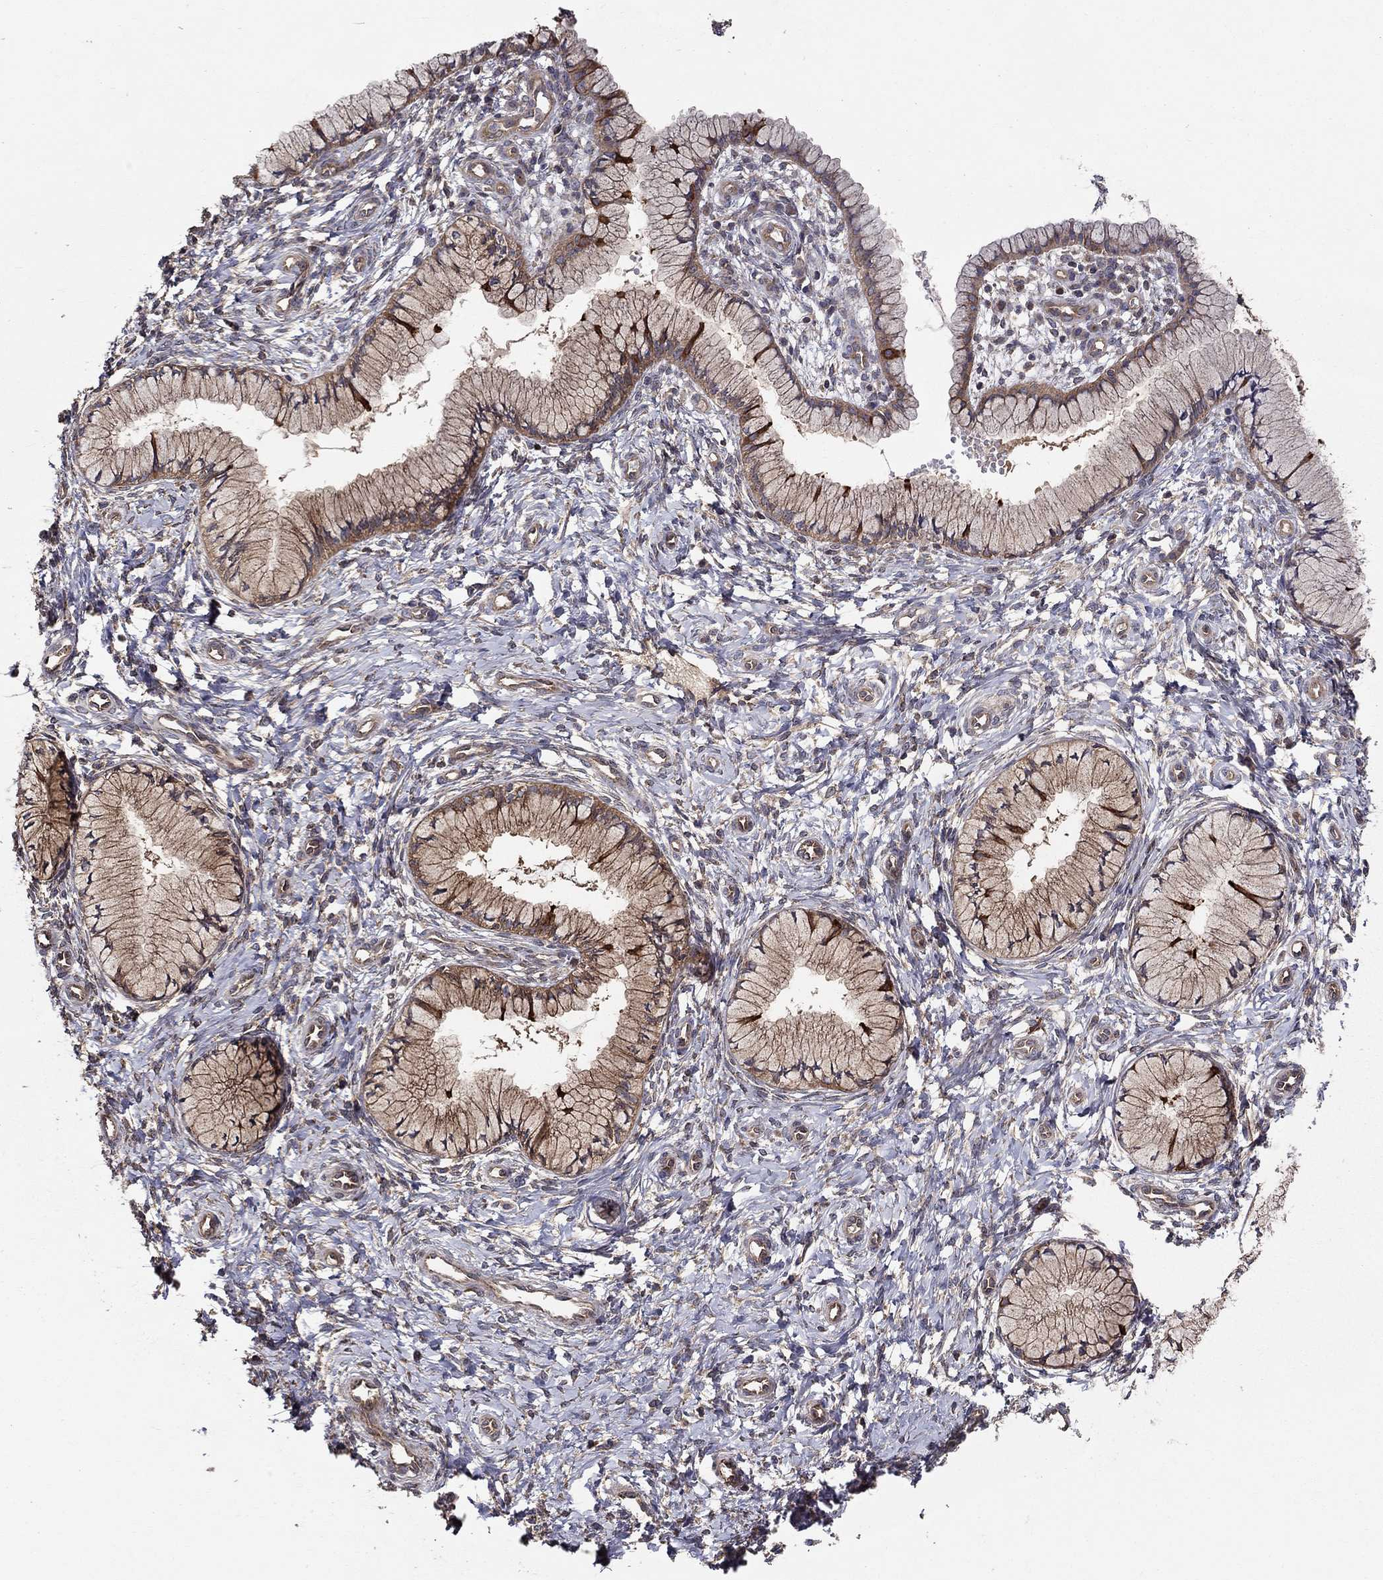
{"staining": {"intensity": "moderate", "quantity": "25%-75%", "location": "cytoplasmic/membranous"}, "tissue": "cervix", "cell_type": "Glandular cells", "image_type": "normal", "snomed": [{"axis": "morphology", "description": "Normal tissue, NOS"}, {"axis": "topography", "description": "Cervix"}], "caption": "Protein staining by IHC reveals moderate cytoplasmic/membranous expression in about 25%-75% of glandular cells in normal cervix.", "gene": "BMERB1", "patient": {"sex": "female", "age": 37}}